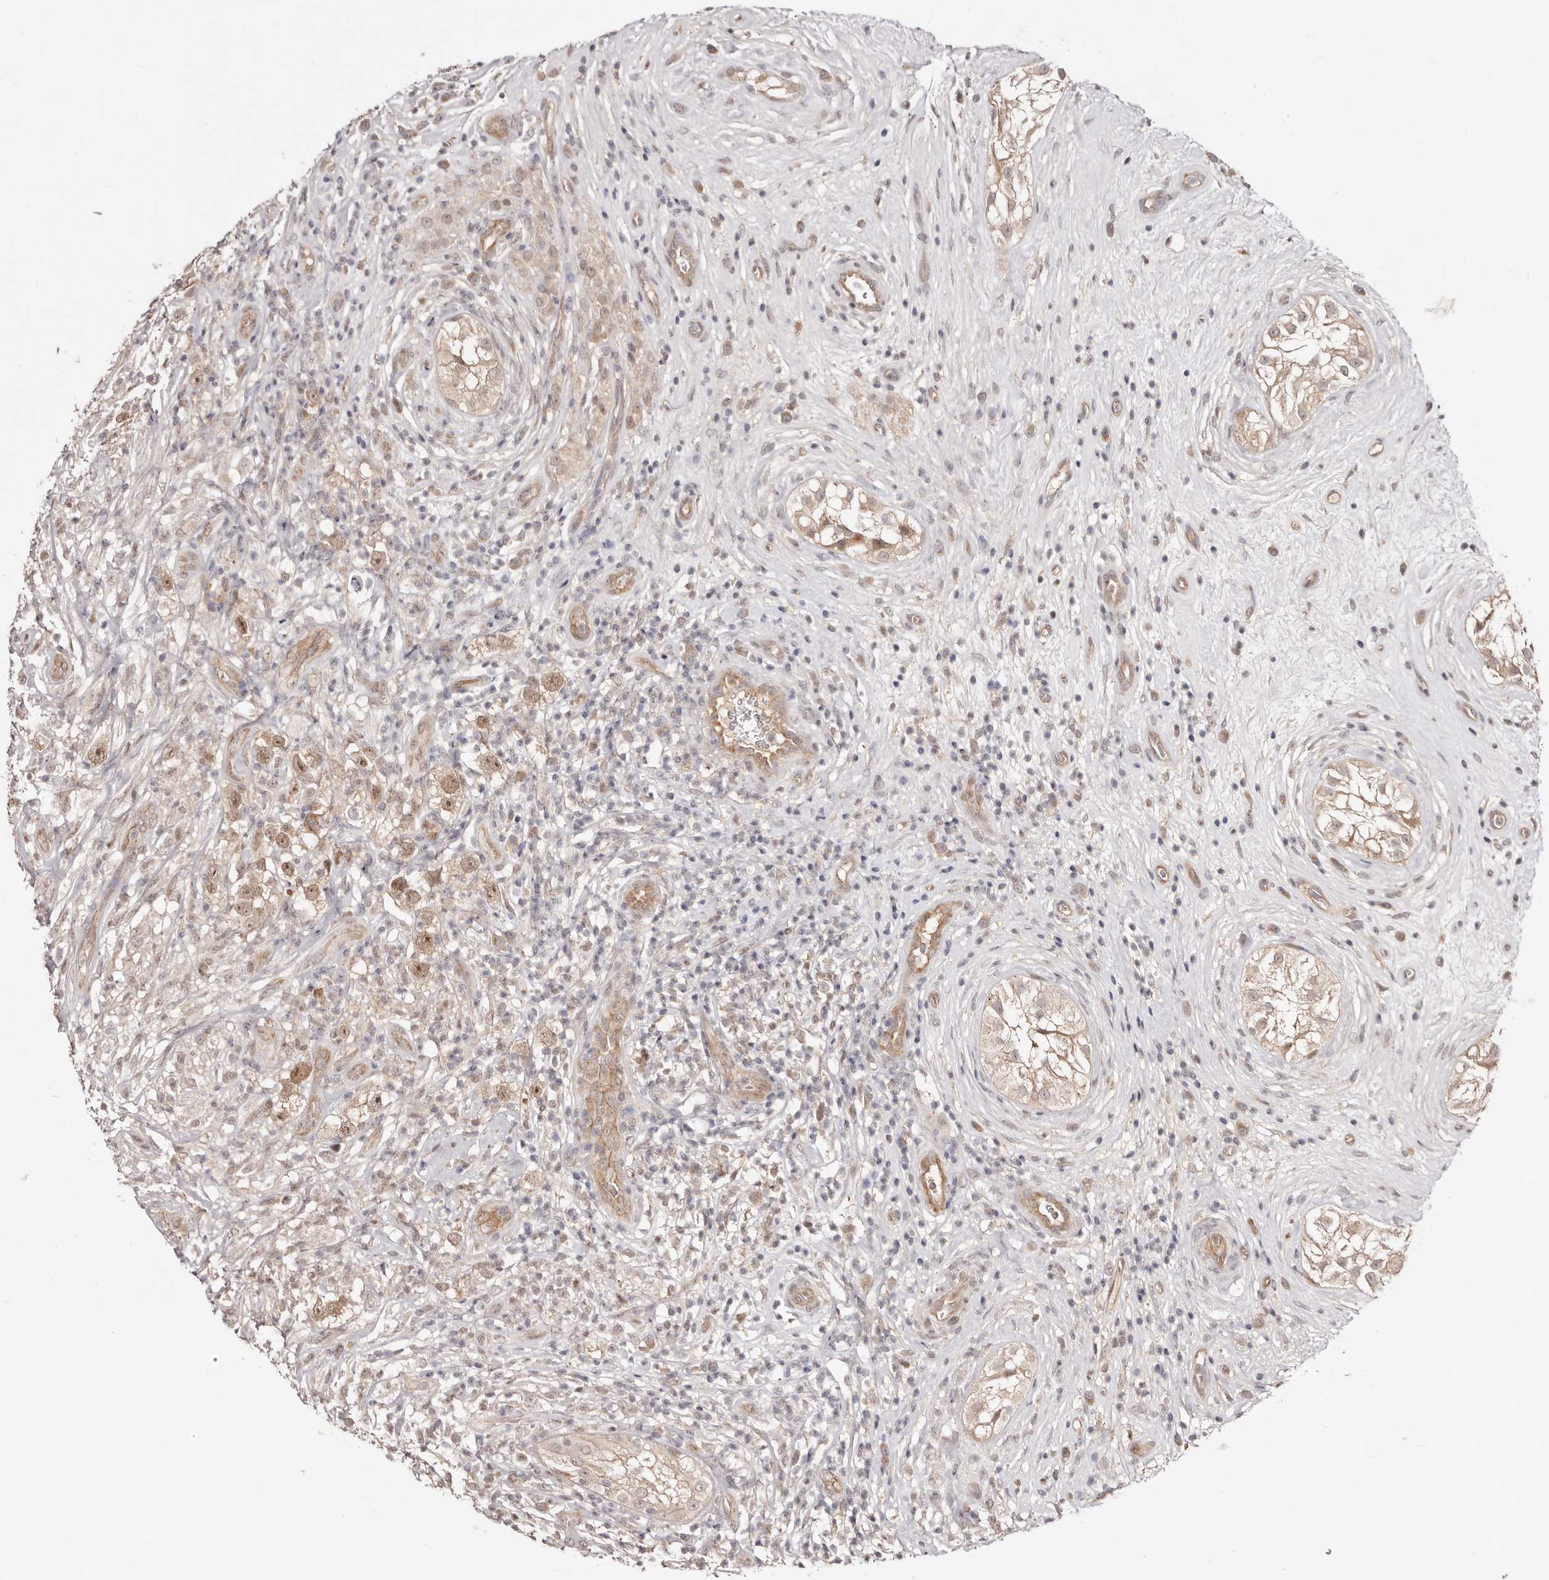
{"staining": {"intensity": "moderate", "quantity": ">75%", "location": "cytoplasmic/membranous,nuclear"}, "tissue": "testis cancer", "cell_type": "Tumor cells", "image_type": "cancer", "snomed": [{"axis": "morphology", "description": "Seminoma, NOS"}, {"axis": "topography", "description": "Testis"}], "caption": "Moderate cytoplasmic/membranous and nuclear positivity is identified in about >75% of tumor cells in testis cancer. The protein is stained brown, and the nuclei are stained in blue (DAB (3,3'-diaminobenzidine) IHC with brightfield microscopy, high magnification).", "gene": "EGR3", "patient": {"sex": "male", "age": 49}}